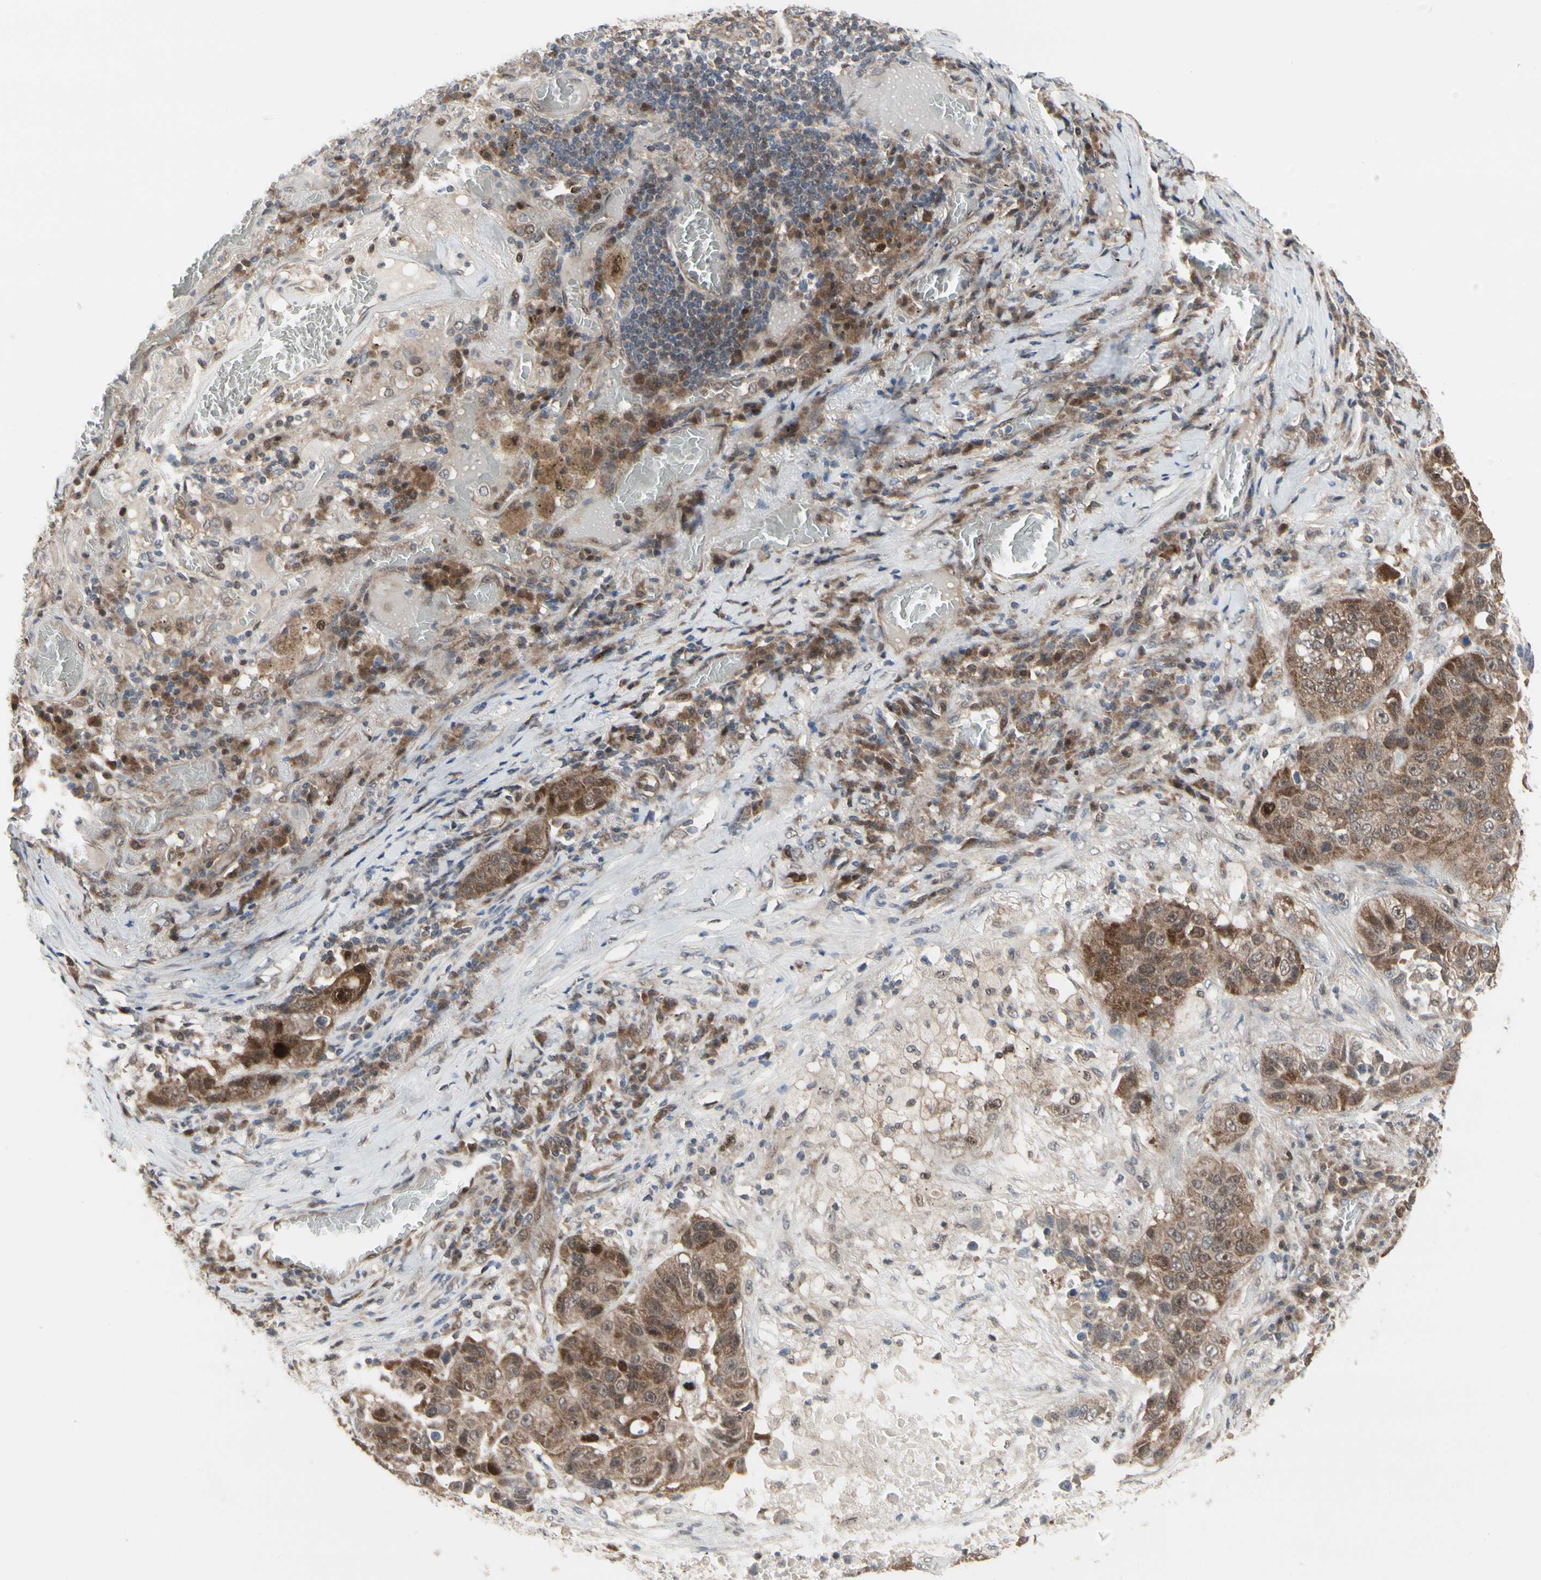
{"staining": {"intensity": "moderate", "quantity": ">75%", "location": "cytoplasmic/membranous,nuclear"}, "tissue": "lung cancer", "cell_type": "Tumor cells", "image_type": "cancer", "snomed": [{"axis": "morphology", "description": "Squamous cell carcinoma, NOS"}, {"axis": "topography", "description": "Lung"}], "caption": "Immunohistochemical staining of human lung cancer (squamous cell carcinoma) displays moderate cytoplasmic/membranous and nuclear protein positivity in approximately >75% of tumor cells.", "gene": "CDK5", "patient": {"sex": "male", "age": 57}}